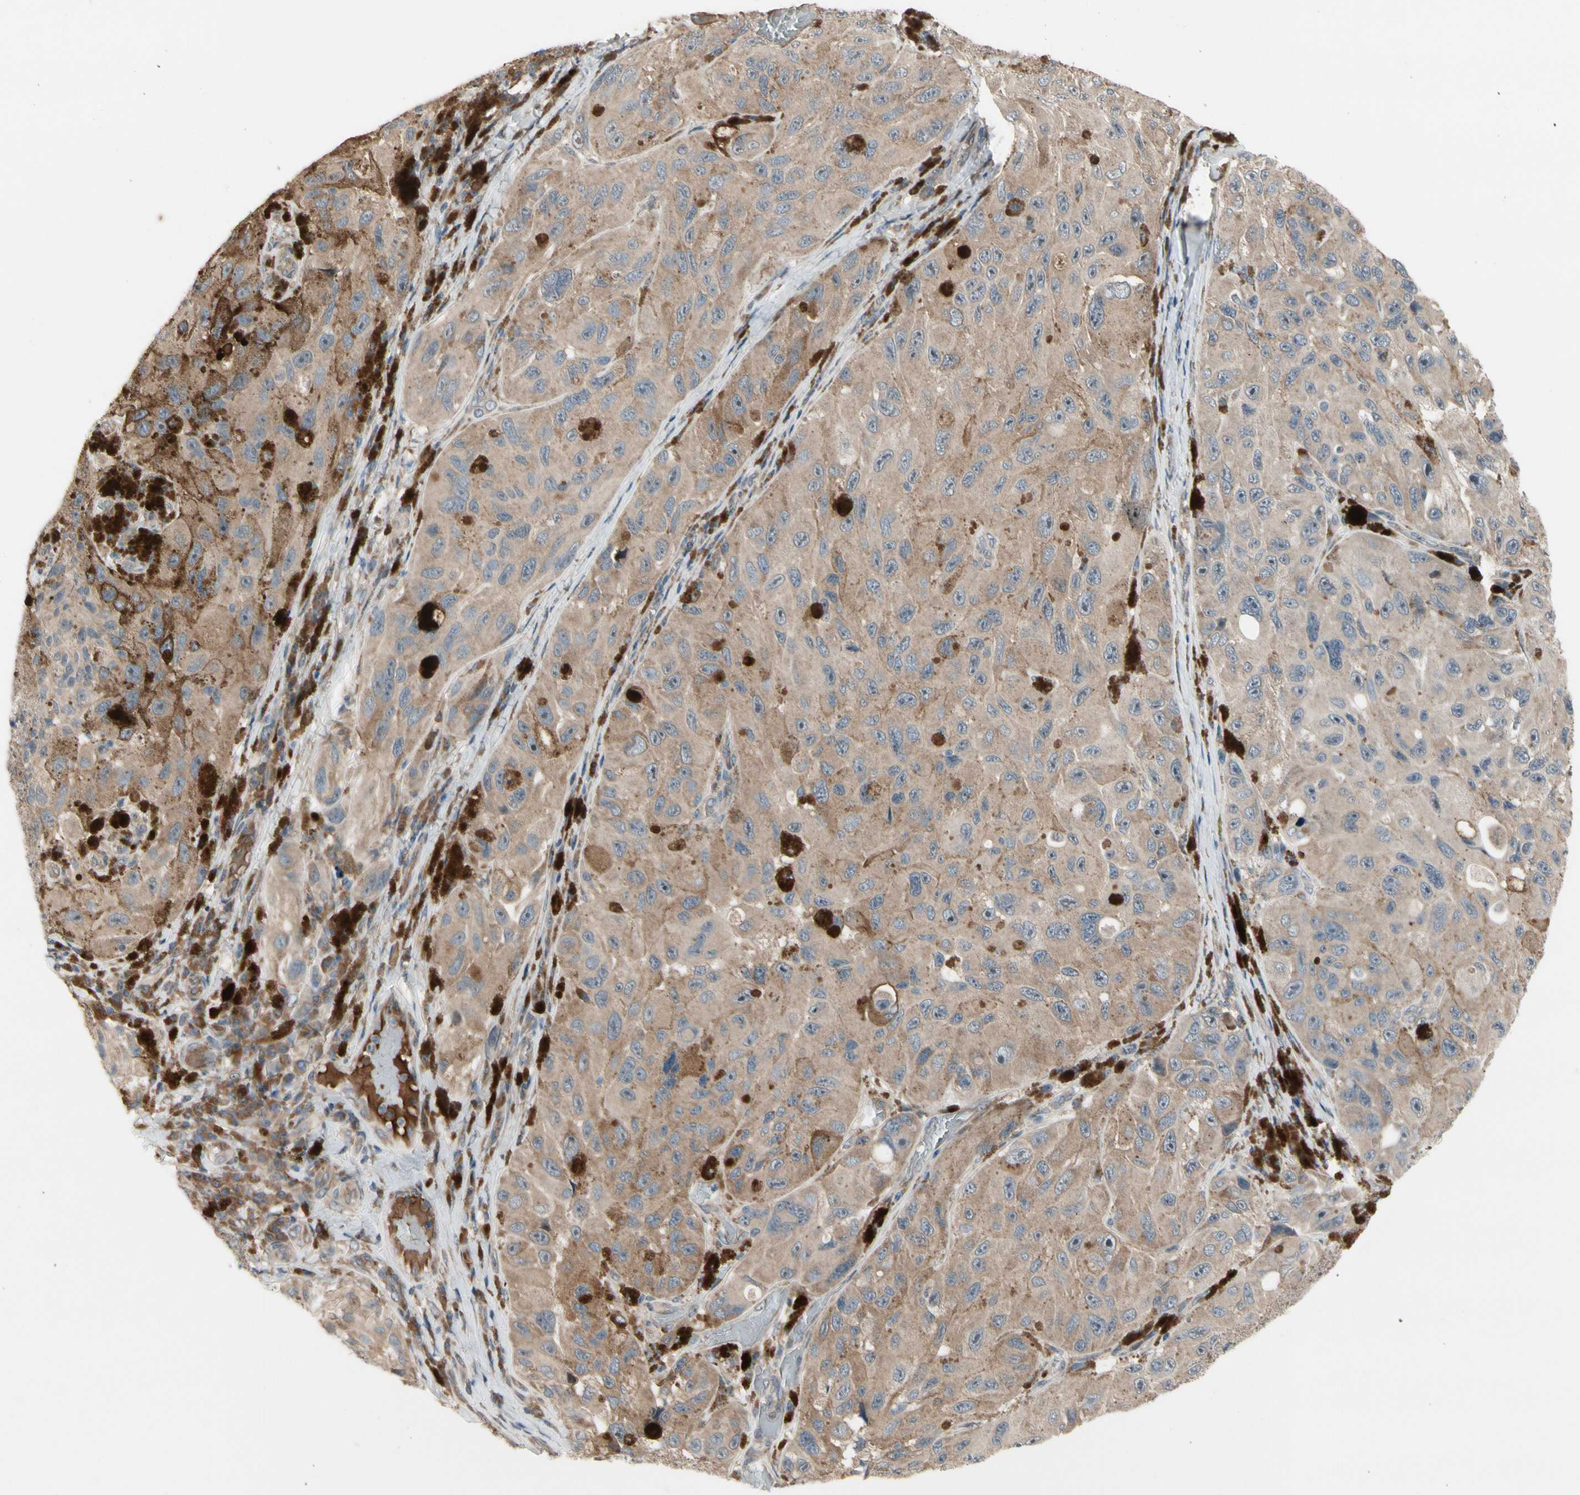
{"staining": {"intensity": "weak", "quantity": ">75%", "location": "cytoplasmic/membranous"}, "tissue": "melanoma", "cell_type": "Tumor cells", "image_type": "cancer", "snomed": [{"axis": "morphology", "description": "Malignant melanoma, NOS"}, {"axis": "topography", "description": "Skin"}], "caption": "Malignant melanoma stained with a brown dye shows weak cytoplasmic/membranous positive expression in about >75% of tumor cells.", "gene": "SNX29", "patient": {"sex": "female", "age": 73}}